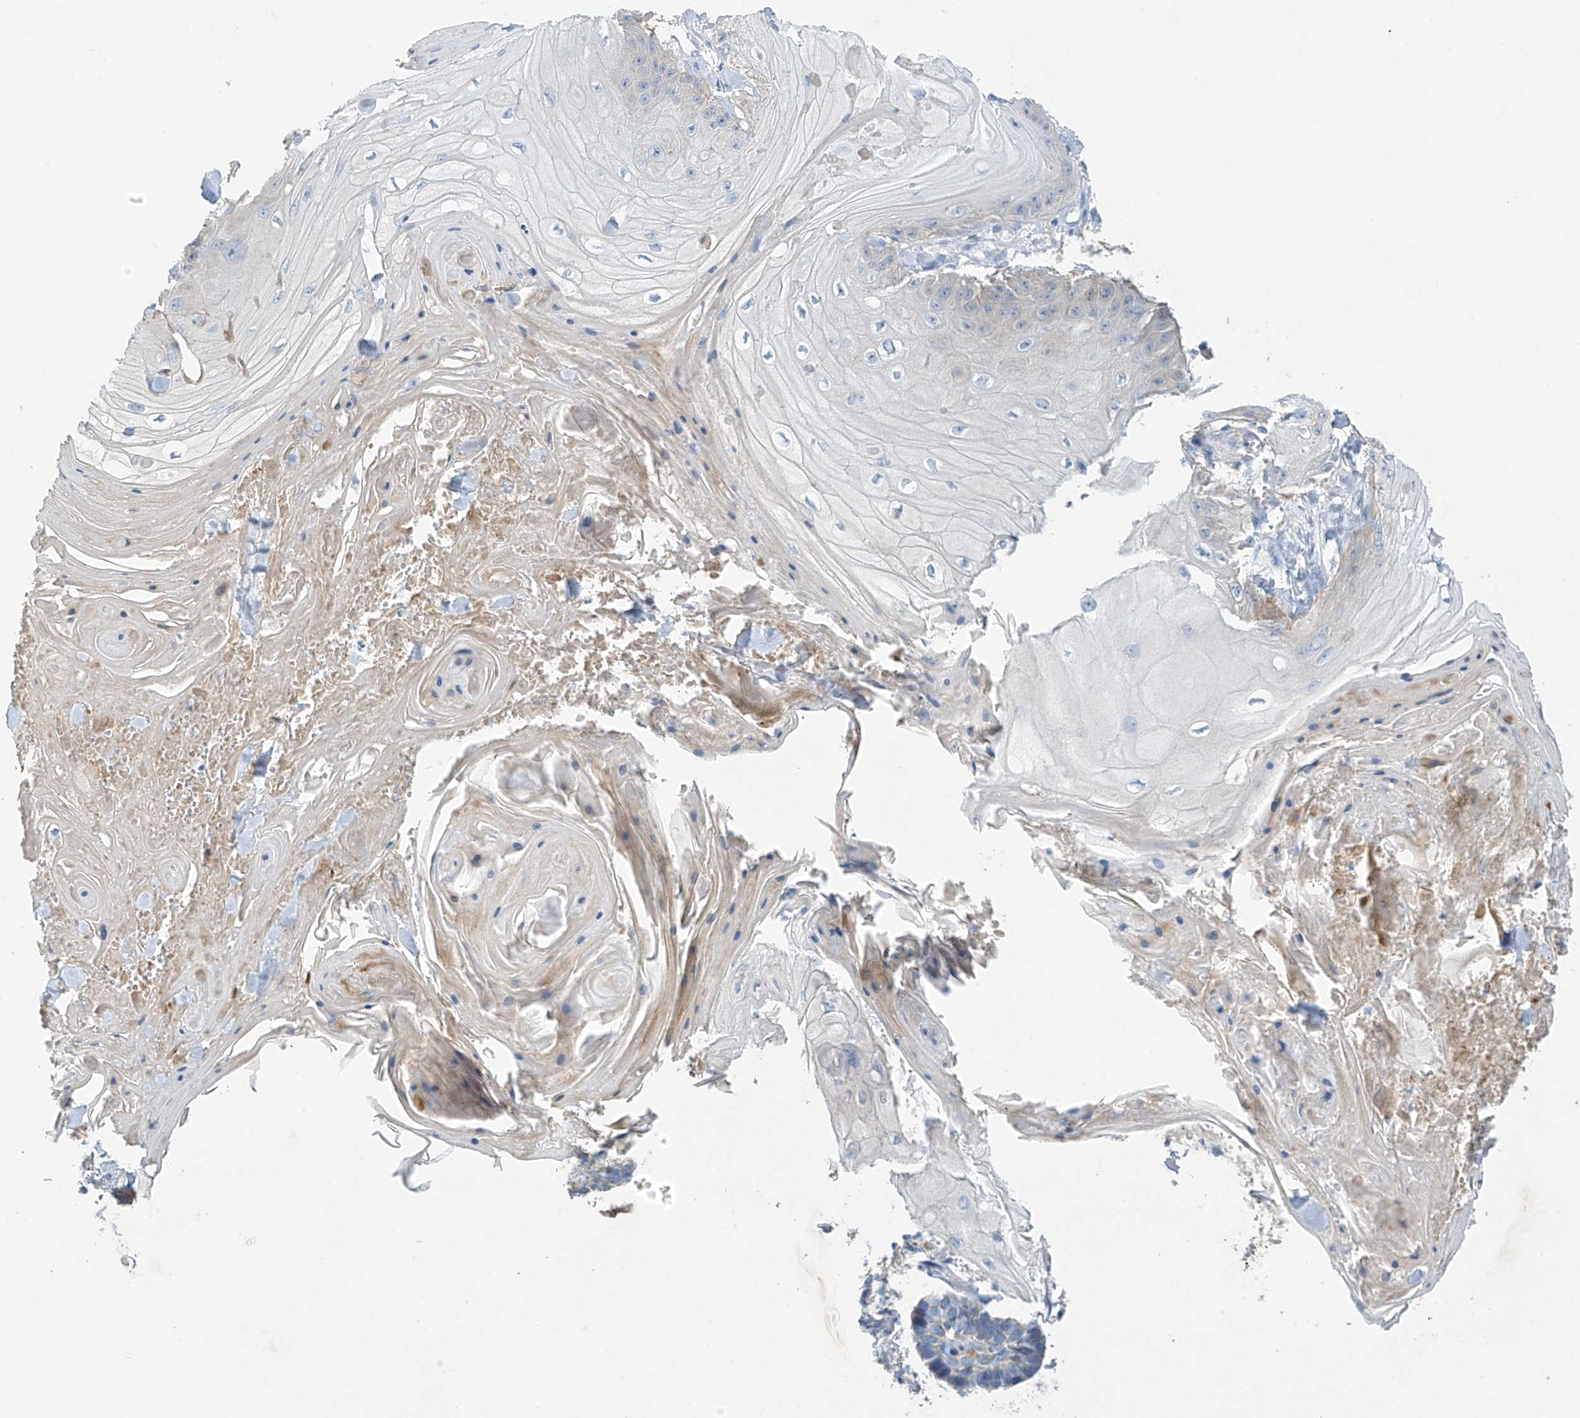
{"staining": {"intensity": "negative", "quantity": "none", "location": "none"}, "tissue": "skin cancer", "cell_type": "Tumor cells", "image_type": "cancer", "snomed": [{"axis": "morphology", "description": "Squamous cell carcinoma, NOS"}, {"axis": "topography", "description": "Skin"}], "caption": "Immunohistochemistry image of skin cancer stained for a protein (brown), which exhibits no expression in tumor cells. The staining is performed using DAB brown chromogen with nuclei counter-stained in using hematoxylin.", "gene": "PRSS12", "patient": {"sex": "male", "age": 74}}